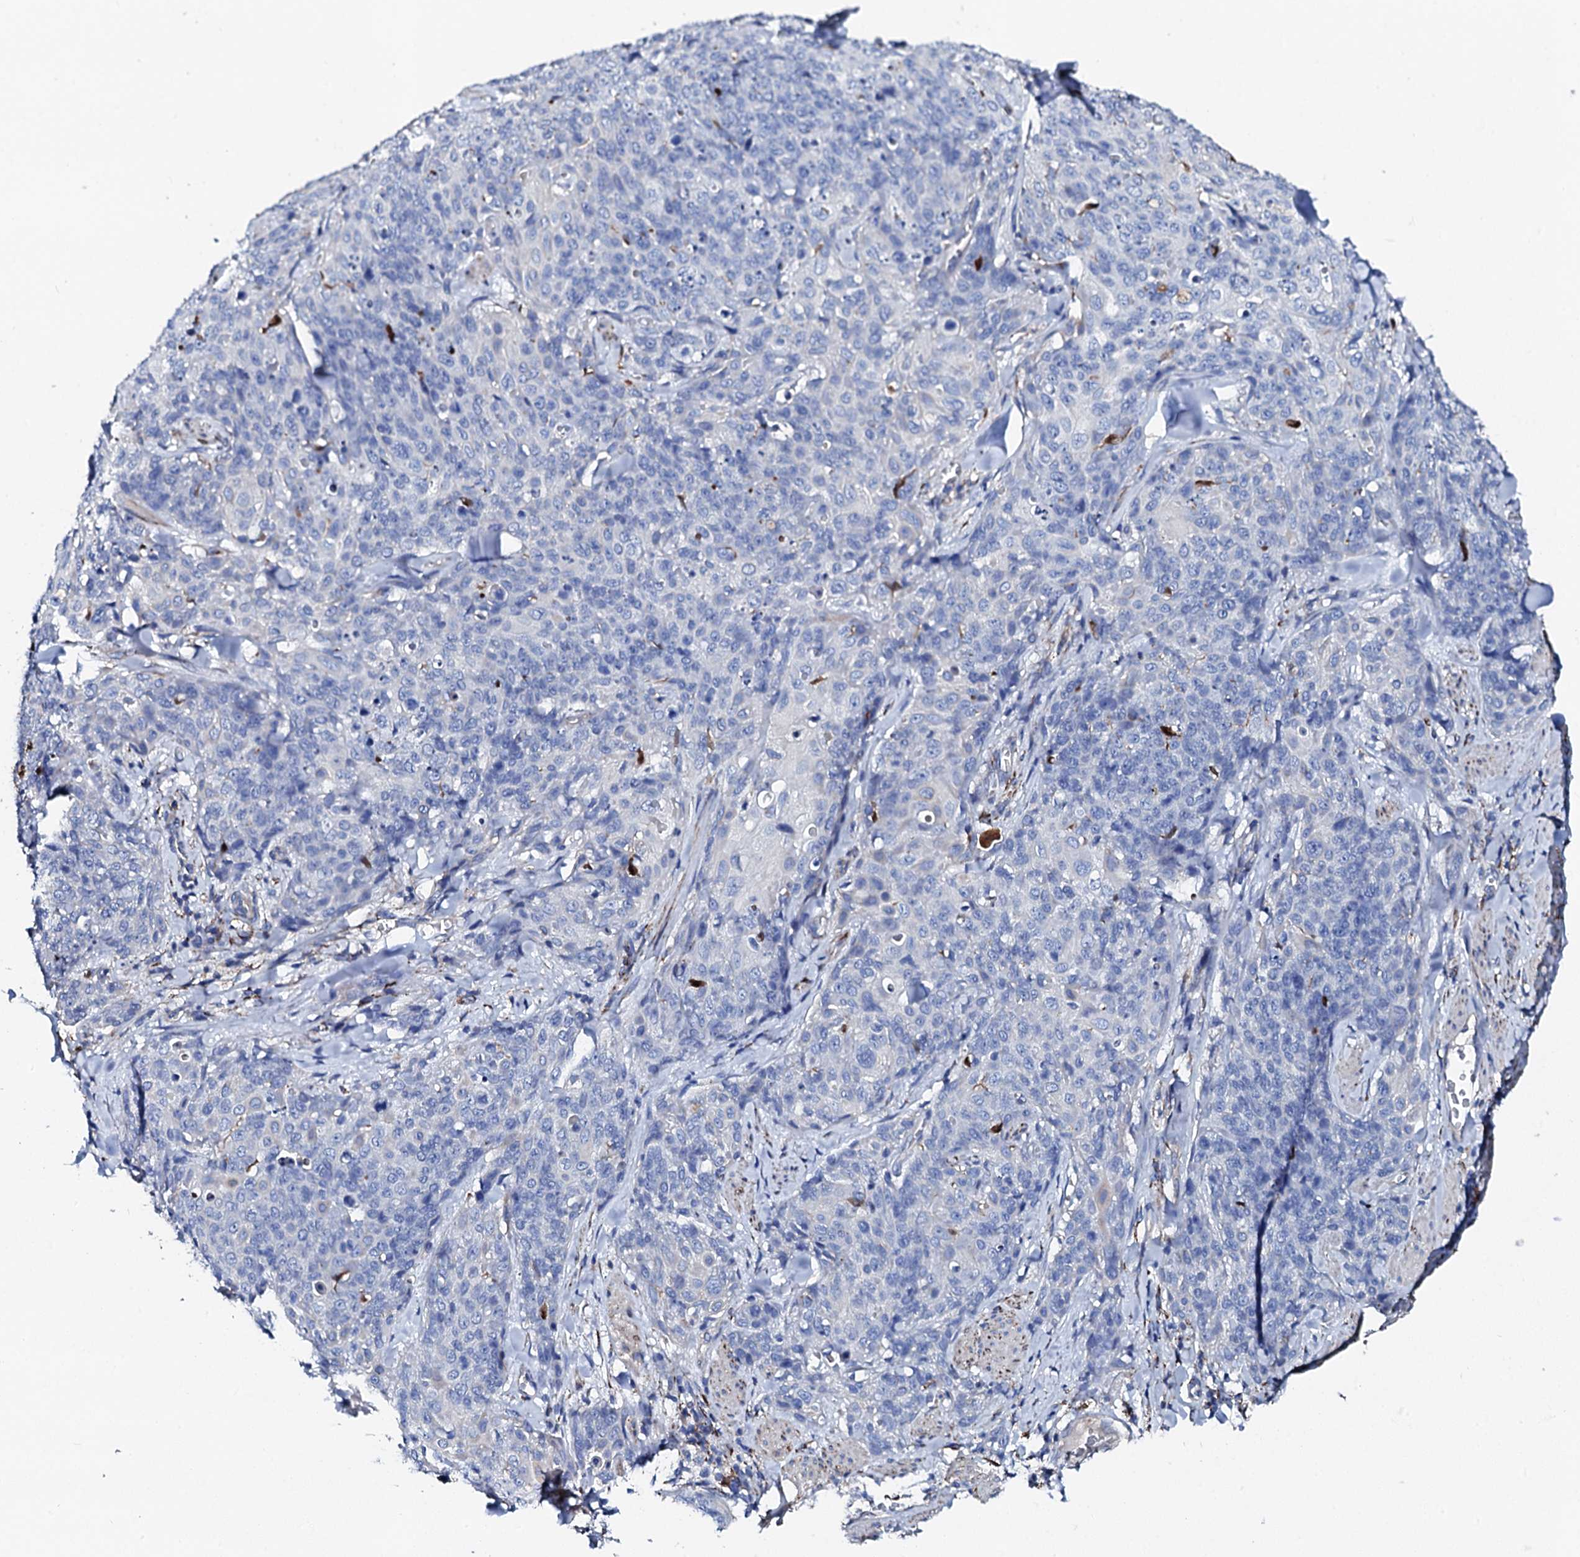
{"staining": {"intensity": "negative", "quantity": "none", "location": "none"}, "tissue": "skin cancer", "cell_type": "Tumor cells", "image_type": "cancer", "snomed": [{"axis": "morphology", "description": "Squamous cell carcinoma, NOS"}, {"axis": "topography", "description": "Skin"}, {"axis": "topography", "description": "Vulva"}], "caption": "The immunohistochemistry (IHC) histopathology image has no significant staining in tumor cells of skin squamous cell carcinoma tissue.", "gene": "KLHL32", "patient": {"sex": "female", "age": 85}}